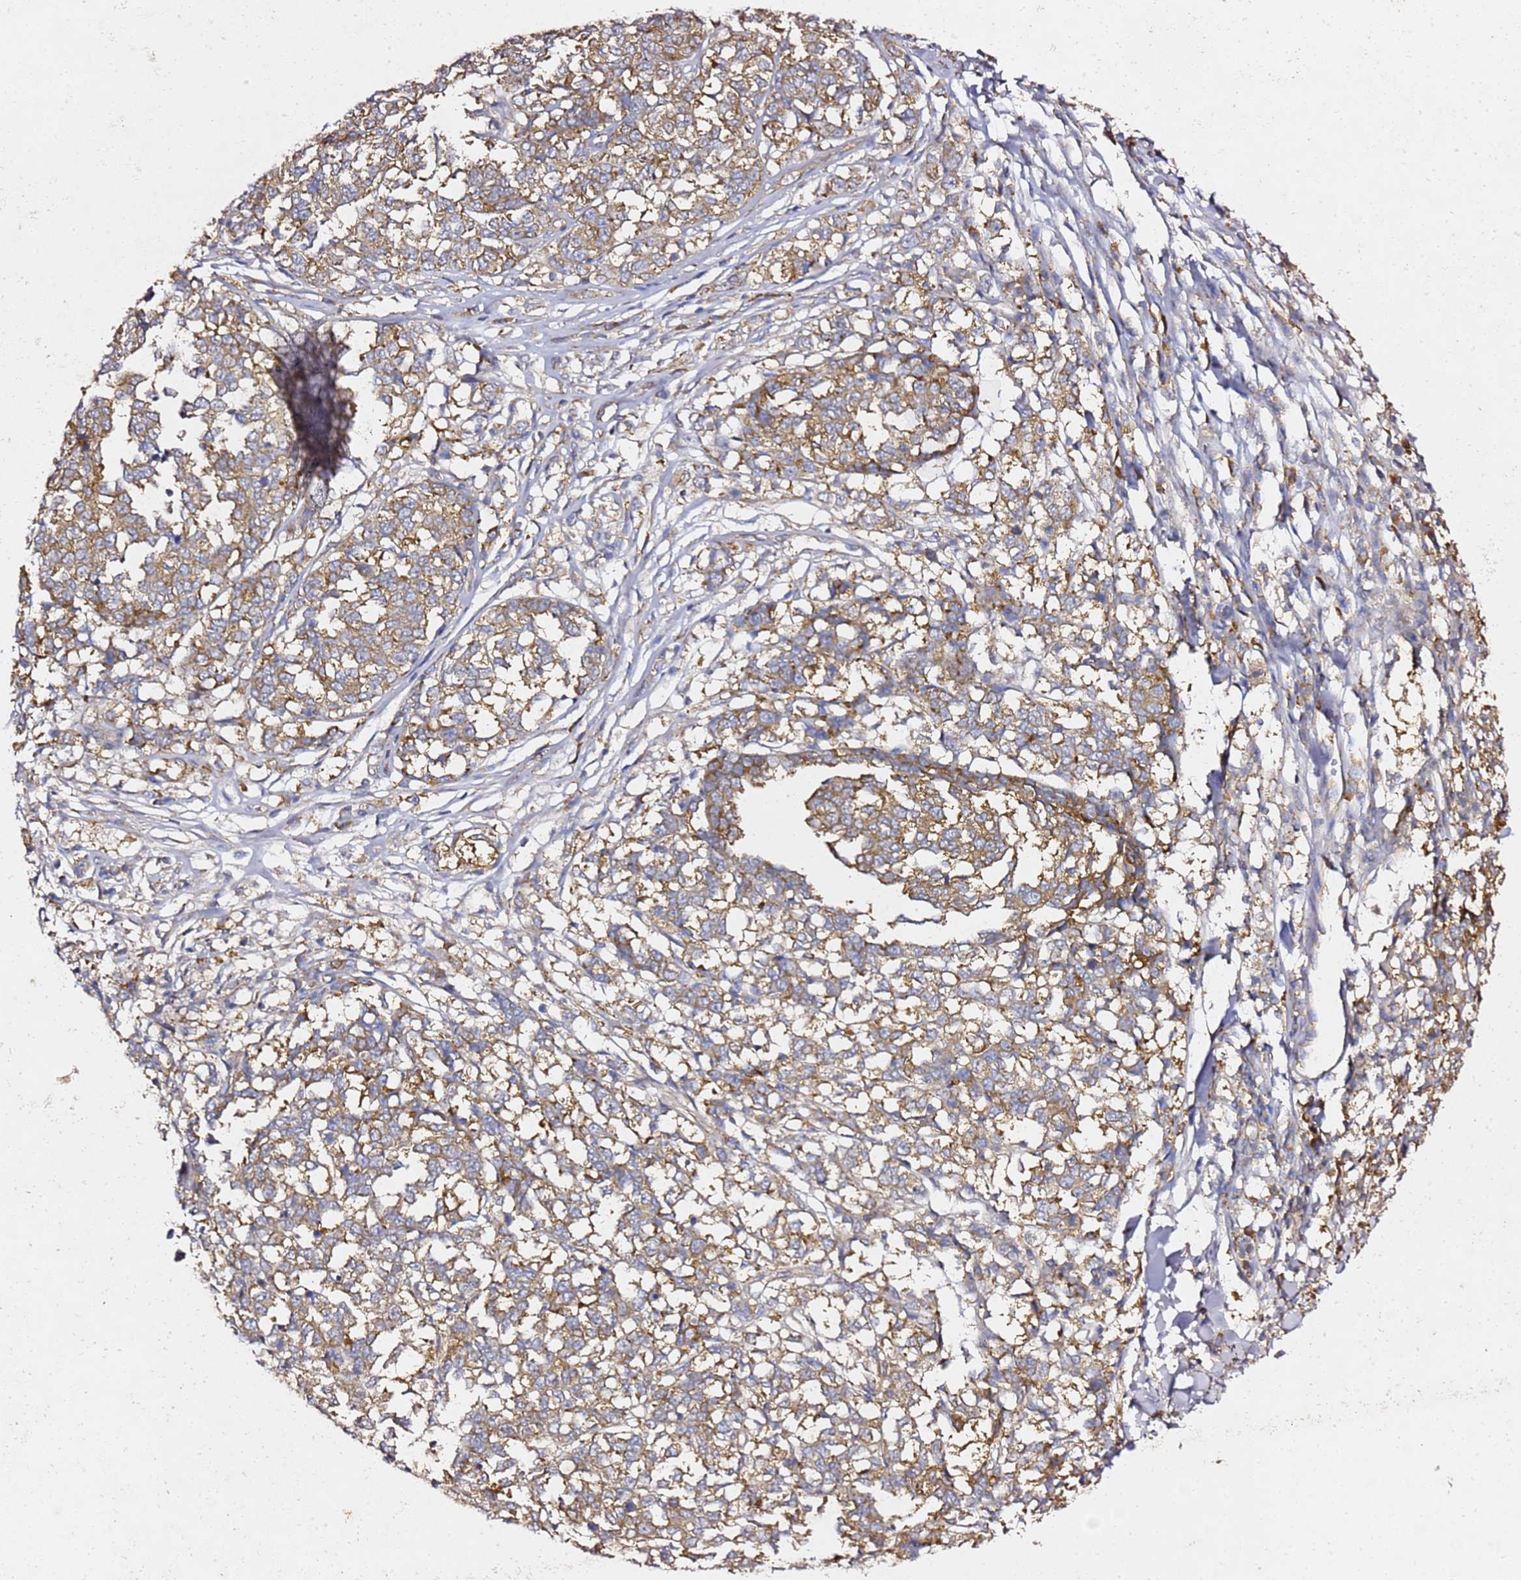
{"staining": {"intensity": "moderate", "quantity": ">75%", "location": "cytoplasmic/membranous"}, "tissue": "melanoma", "cell_type": "Tumor cells", "image_type": "cancer", "snomed": [{"axis": "morphology", "description": "Malignant melanoma, NOS"}, {"axis": "topography", "description": "Skin"}], "caption": "Tumor cells show medium levels of moderate cytoplasmic/membranous positivity in approximately >75% of cells in malignant melanoma.", "gene": "TPST1", "patient": {"sex": "female", "age": 72}}